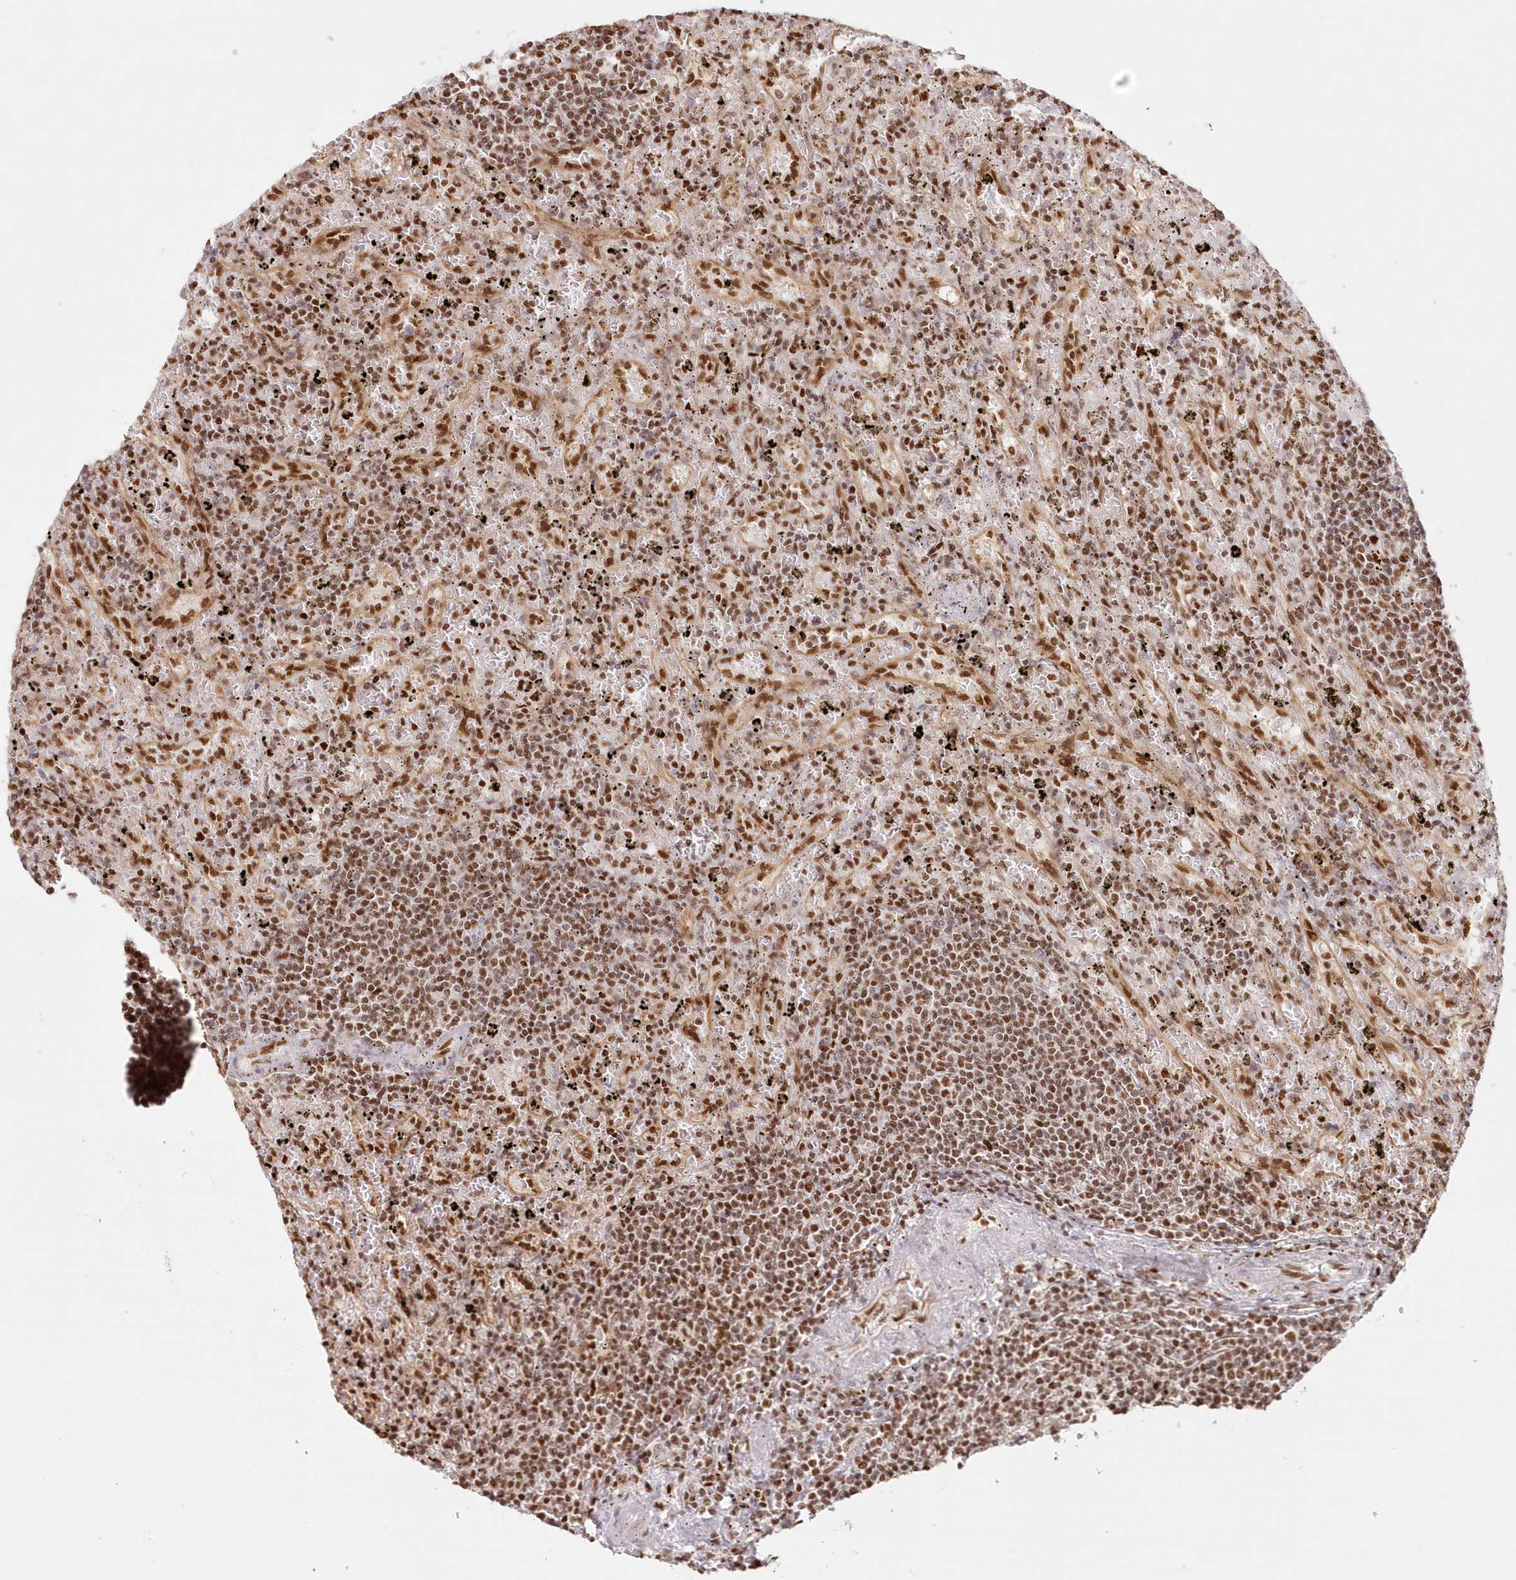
{"staining": {"intensity": "moderate", "quantity": ">75%", "location": "nuclear"}, "tissue": "lymphoma", "cell_type": "Tumor cells", "image_type": "cancer", "snomed": [{"axis": "morphology", "description": "Malignant lymphoma, non-Hodgkin's type, Low grade"}, {"axis": "topography", "description": "Spleen"}], "caption": "There is medium levels of moderate nuclear positivity in tumor cells of lymphoma, as demonstrated by immunohistochemical staining (brown color).", "gene": "POLR2B", "patient": {"sex": "male", "age": 76}}